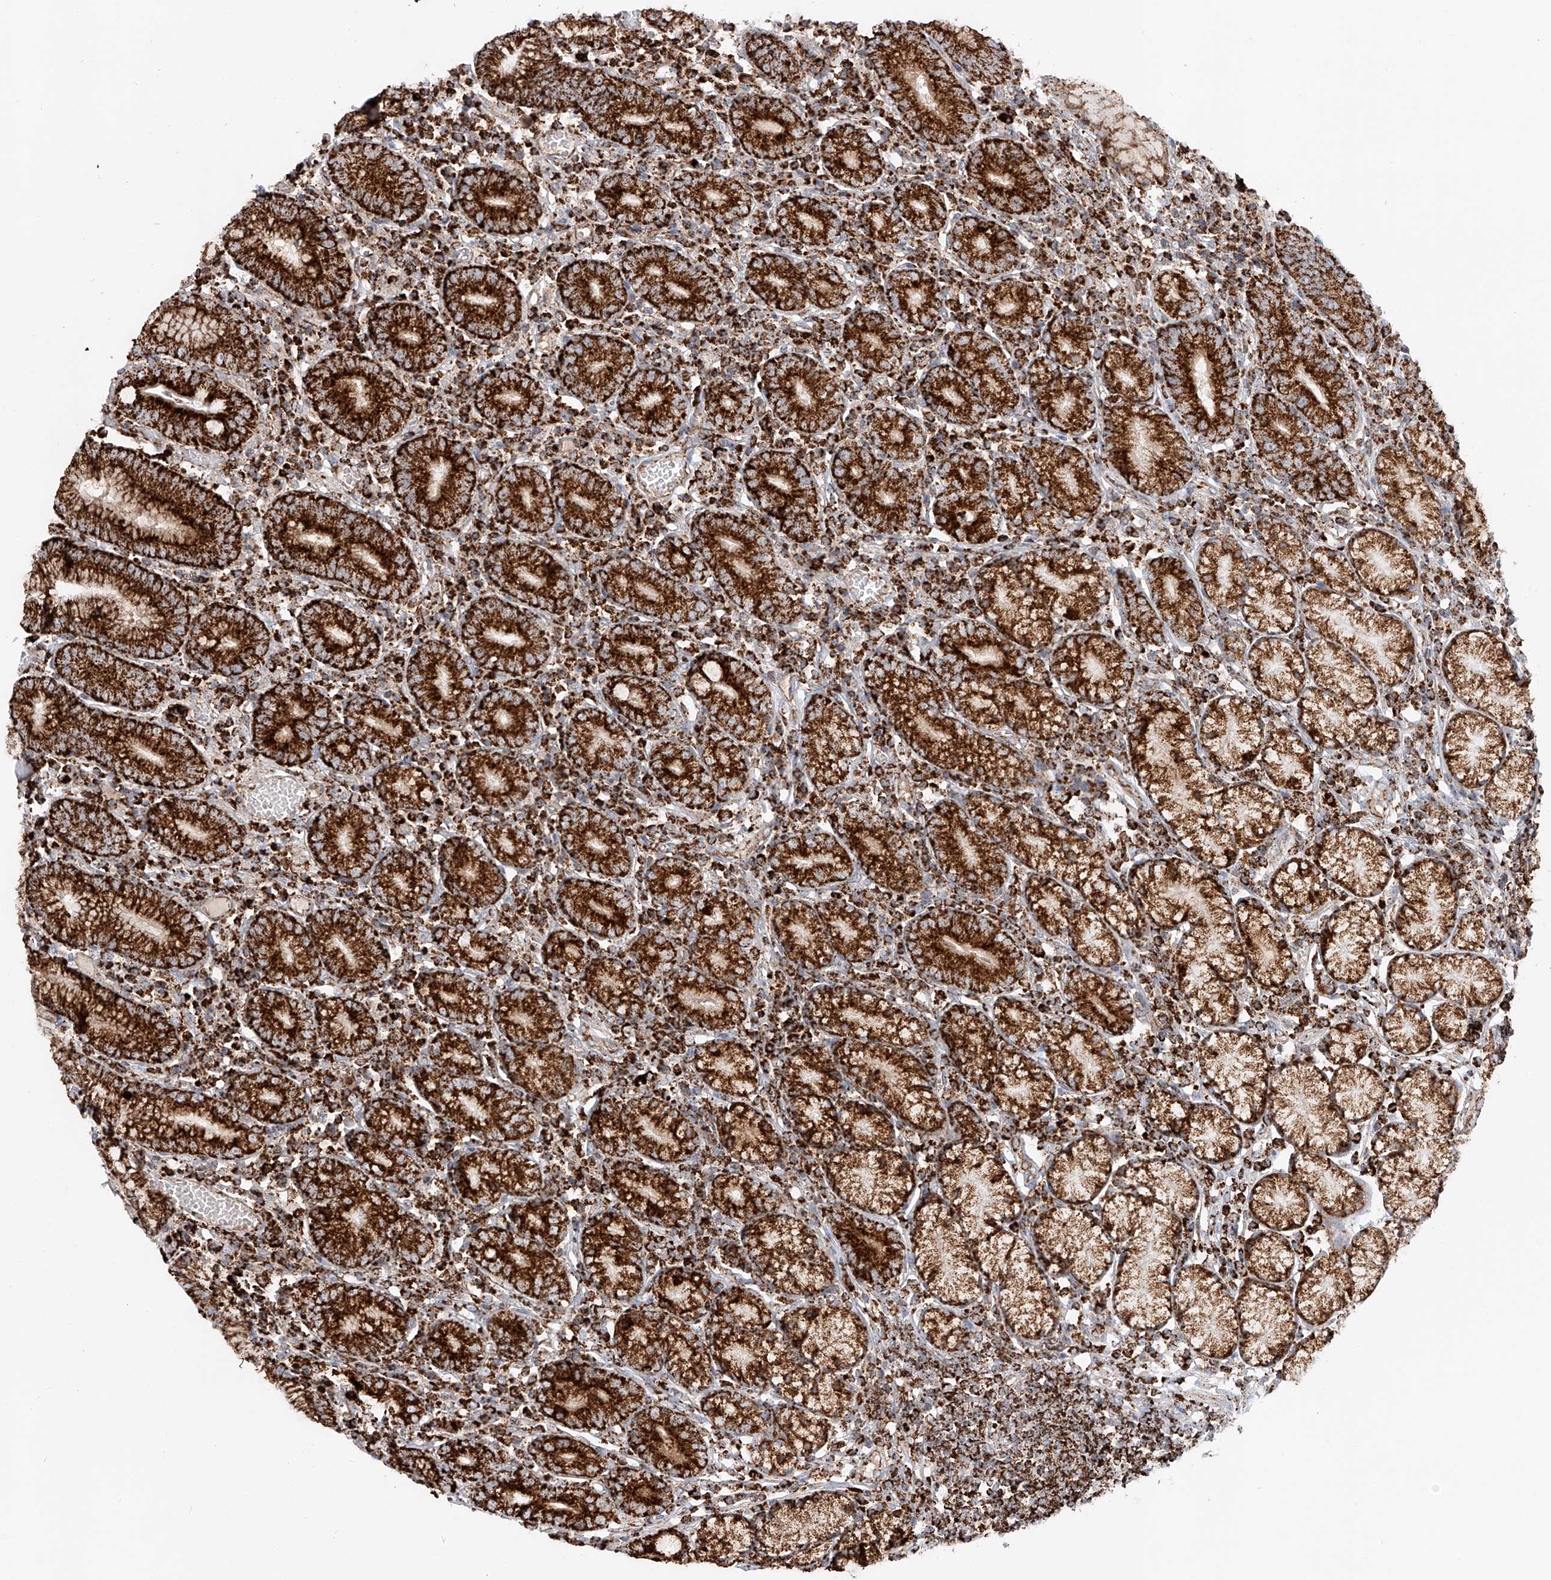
{"staining": {"intensity": "strong", "quantity": ">75%", "location": "cytoplasmic/membranous"}, "tissue": "stomach", "cell_type": "Glandular cells", "image_type": "normal", "snomed": [{"axis": "morphology", "description": "Normal tissue, NOS"}, {"axis": "topography", "description": "Stomach"}], "caption": "A high amount of strong cytoplasmic/membranous staining is present in about >75% of glandular cells in unremarkable stomach.", "gene": "TTC27", "patient": {"sex": "male", "age": 55}}